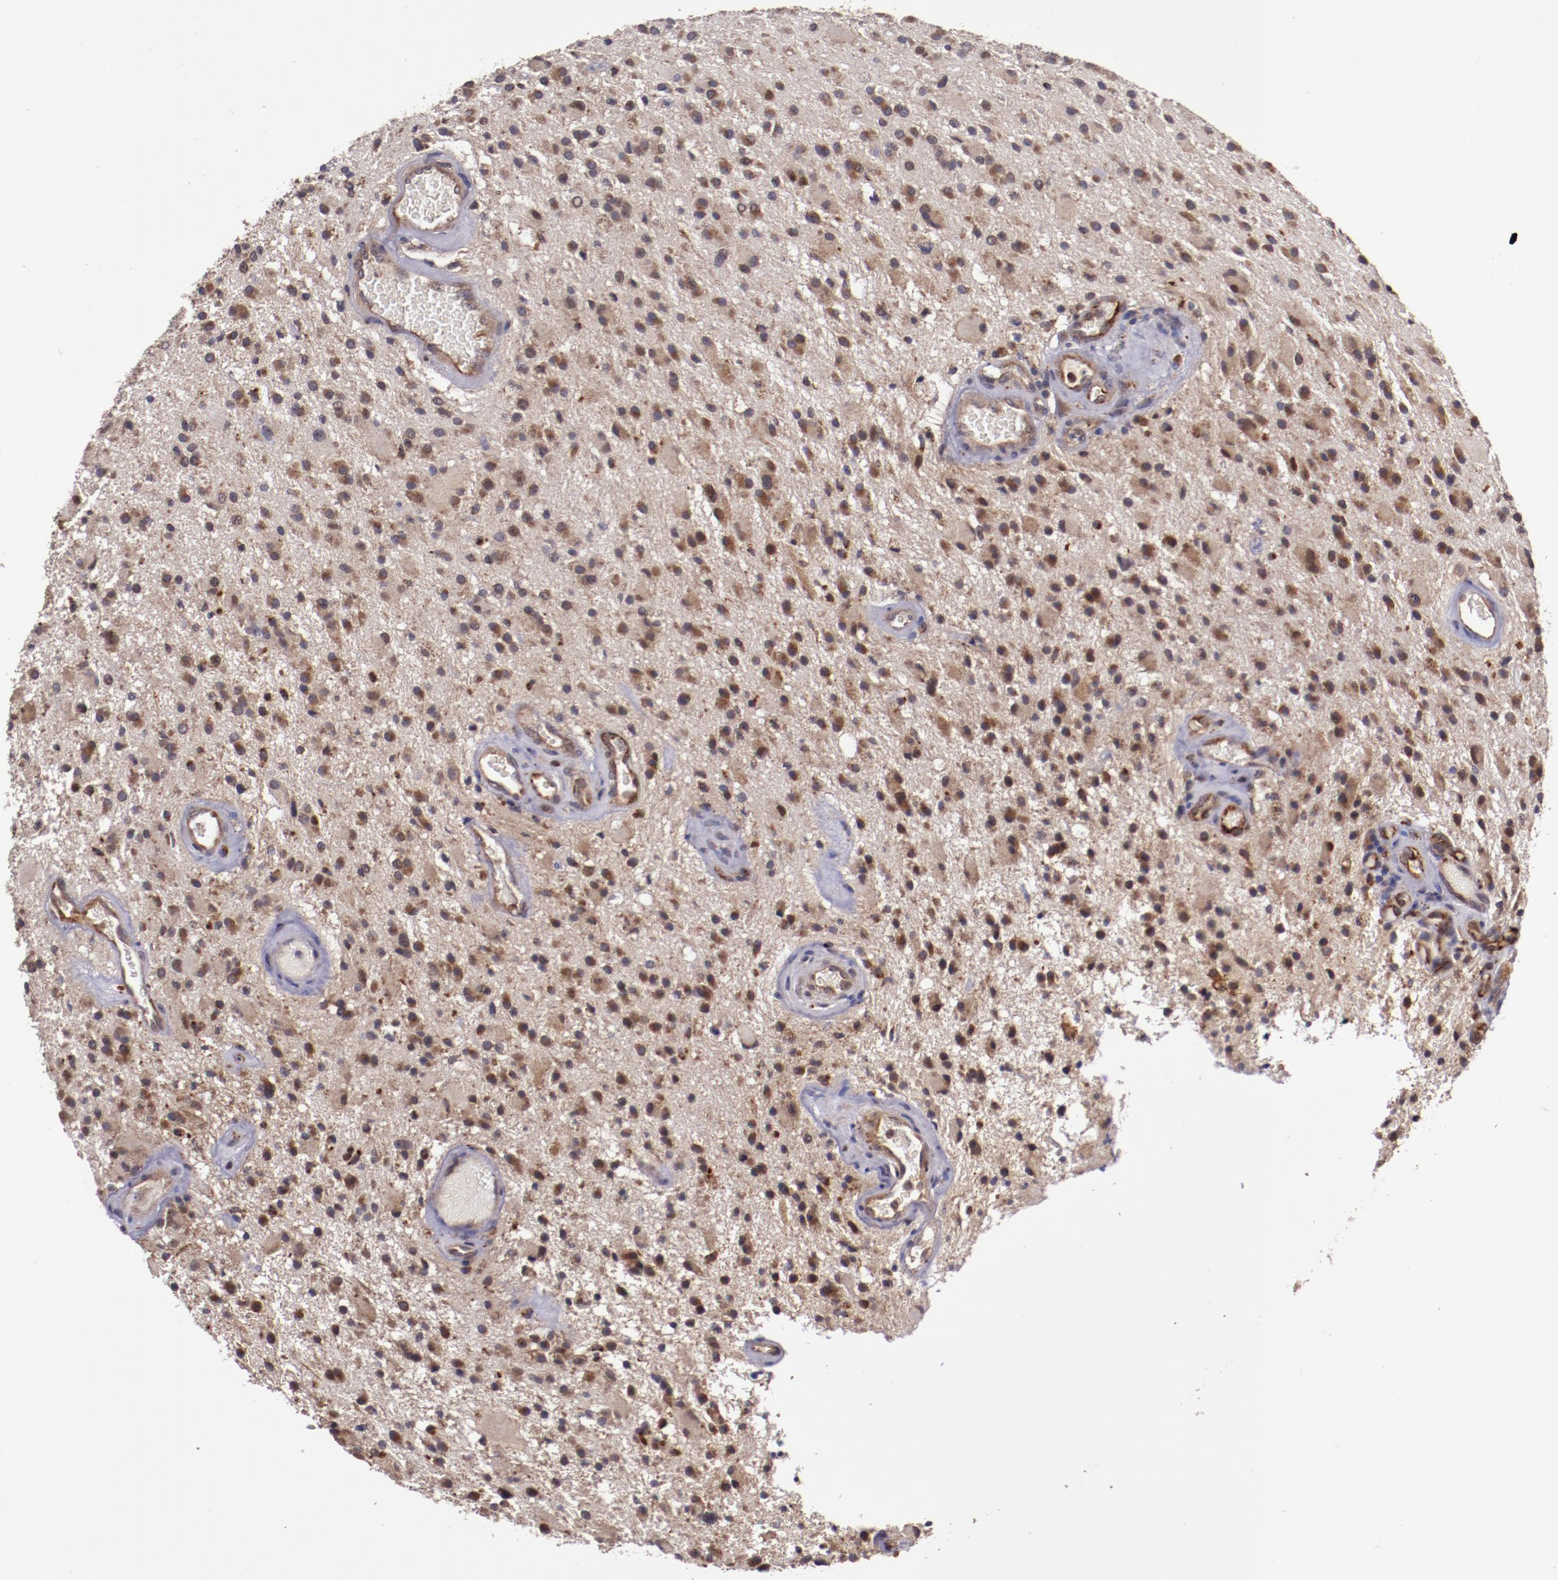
{"staining": {"intensity": "moderate", "quantity": ">75%", "location": "cytoplasmic/membranous"}, "tissue": "glioma", "cell_type": "Tumor cells", "image_type": "cancer", "snomed": [{"axis": "morphology", "description": "Glioma, malignant, Low grade"}, {"axis": "topography", "description": "Brain"}], "caption": "The immunohistochemical stain labels moderate cytoplasmic/membranous positivity in tumor cells of malignant low-grade glioma tissue.", "gene": "FTSJ1", "patient": {"sex": "male", "age": 58}}